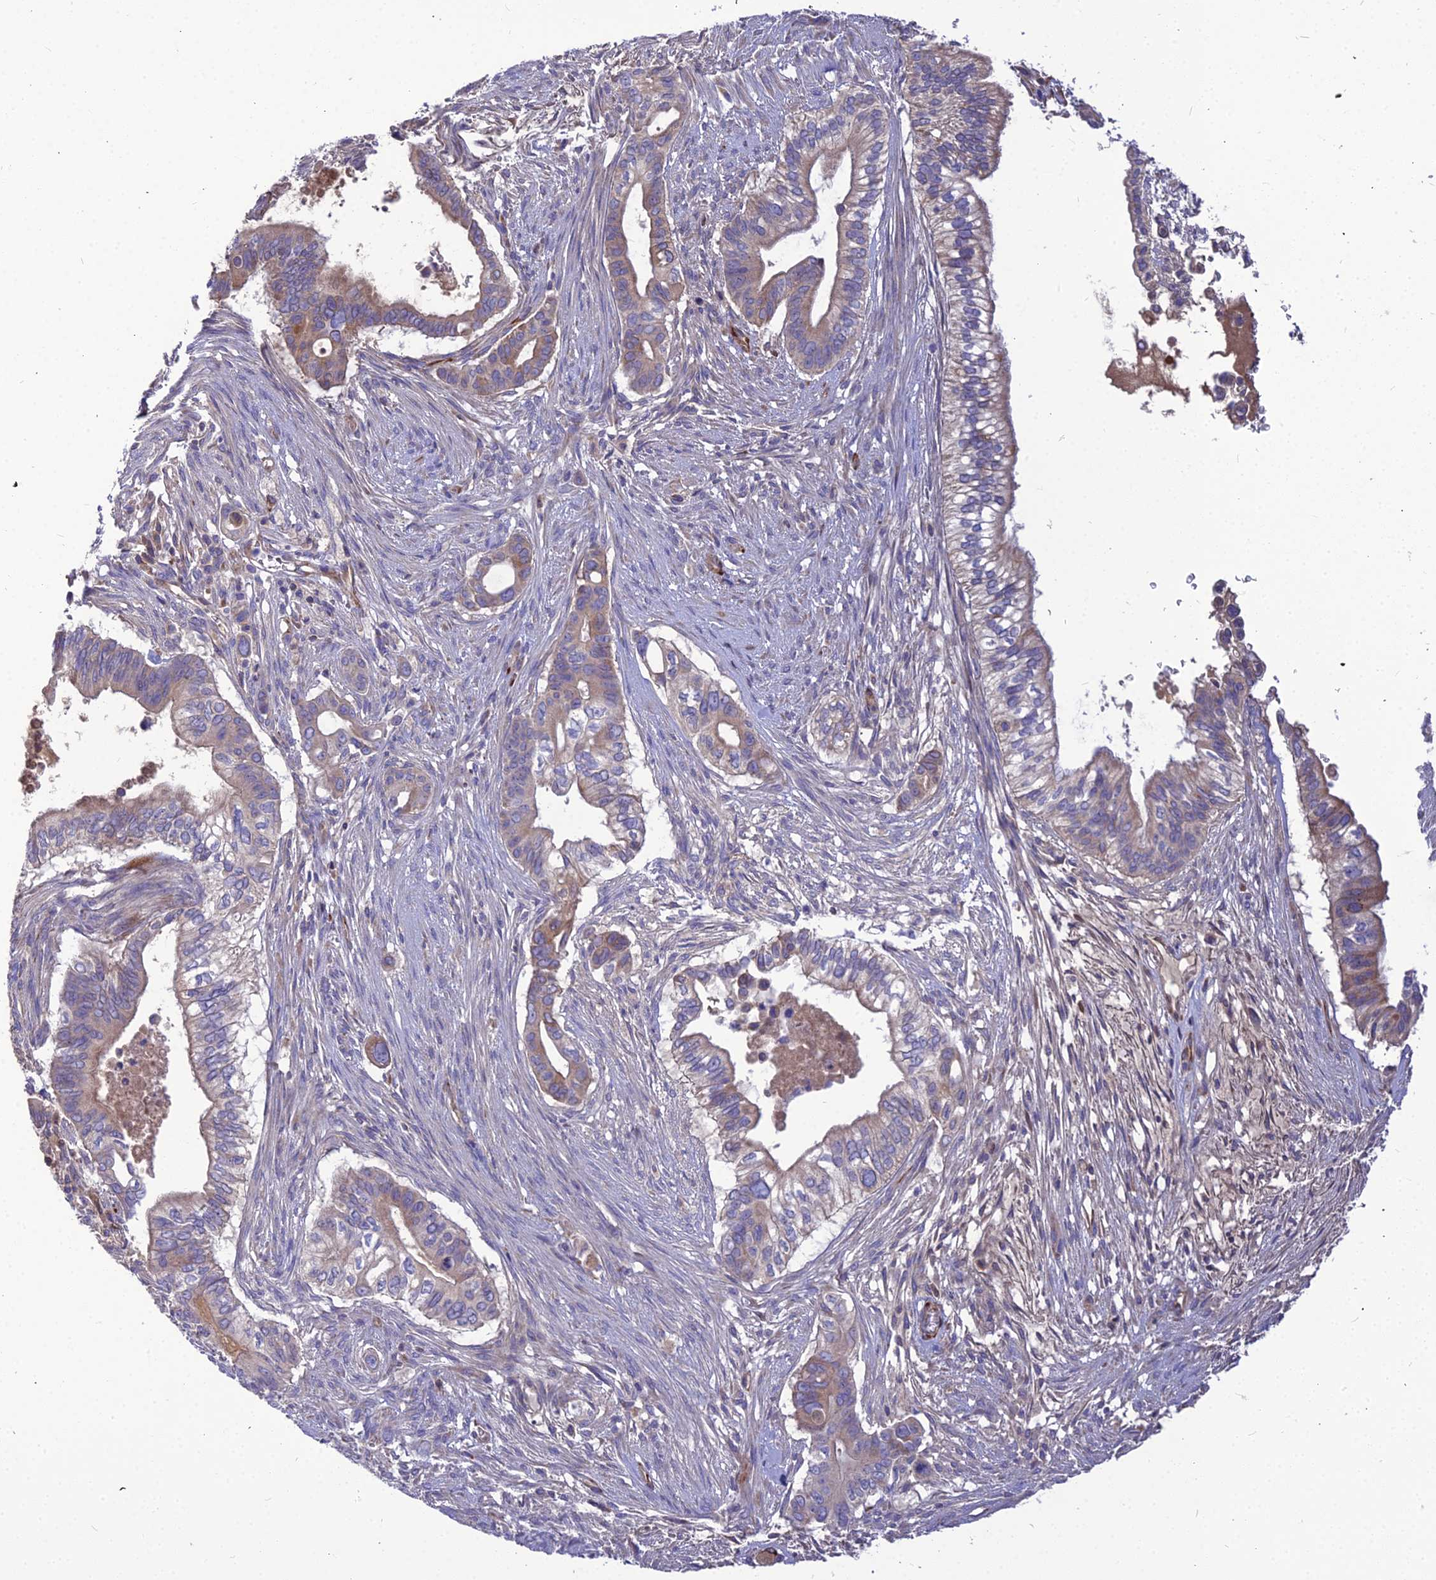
{"staining": {"intensity": "weak", "quantity": "<25%", "location": "cytoplasmic/membranous"}, "tissue": "pancreatic cancer", "cell_type": "Tumor cells", "image_type": "cancer", "snomed": [{"axis": "morphology", "description": "Adenocarcinoma, NOS"}, {"axis": "topography", "description": "Pancreas"}], "caption": "Pancreatic cancer (adenocarcinoma) stained for a protein using immunohistochemistry demonstrates no expression tumor cells.", "gene": "ASPHD1", "patient": {"sex": "male", "age": 68}}